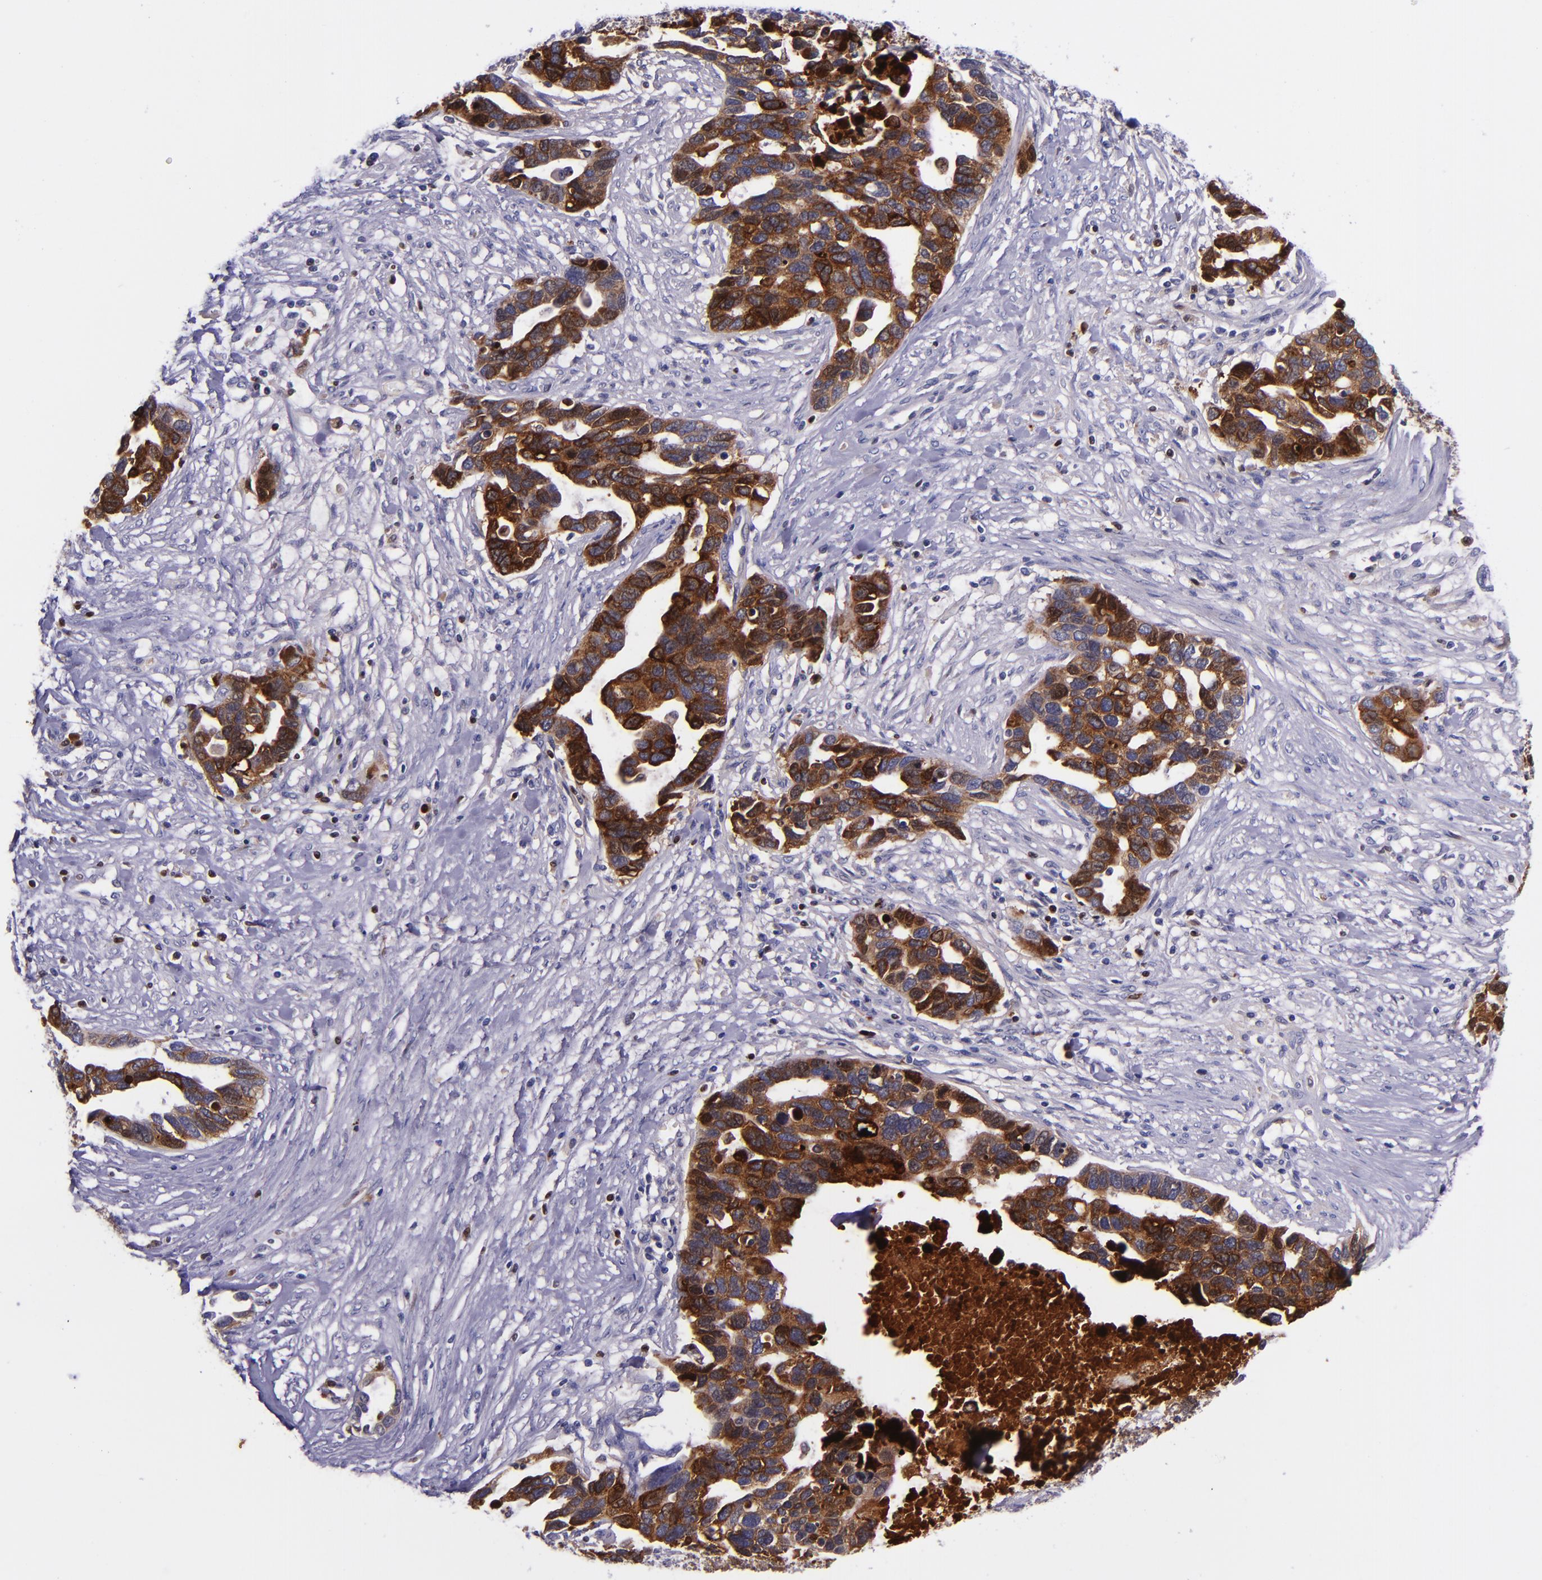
{"staining": {"intensity": "strong", "quantity": ">75%", "location": "cytoplasmic/membranous"}, "tissue": "ovarian cancer", "cell_type": "Tumor cells", "image_type": "cancer", "snomed": [{"axis": "morphology", "description": "Cystadenocarcinoma, serous, NOS"}, {"axis": "topography", "description": "Ovary"}], "caption": "Immunohistochemical staining of ovarian cancer reveals high levels of strong cytoplasmic/membranous protein expression in approximately >75% of tumor cells. (Brightfield microscopy of DAB IHC at high magnification).", "gene": "SLPI", "patient": {"sex": "female", "age": 54}}